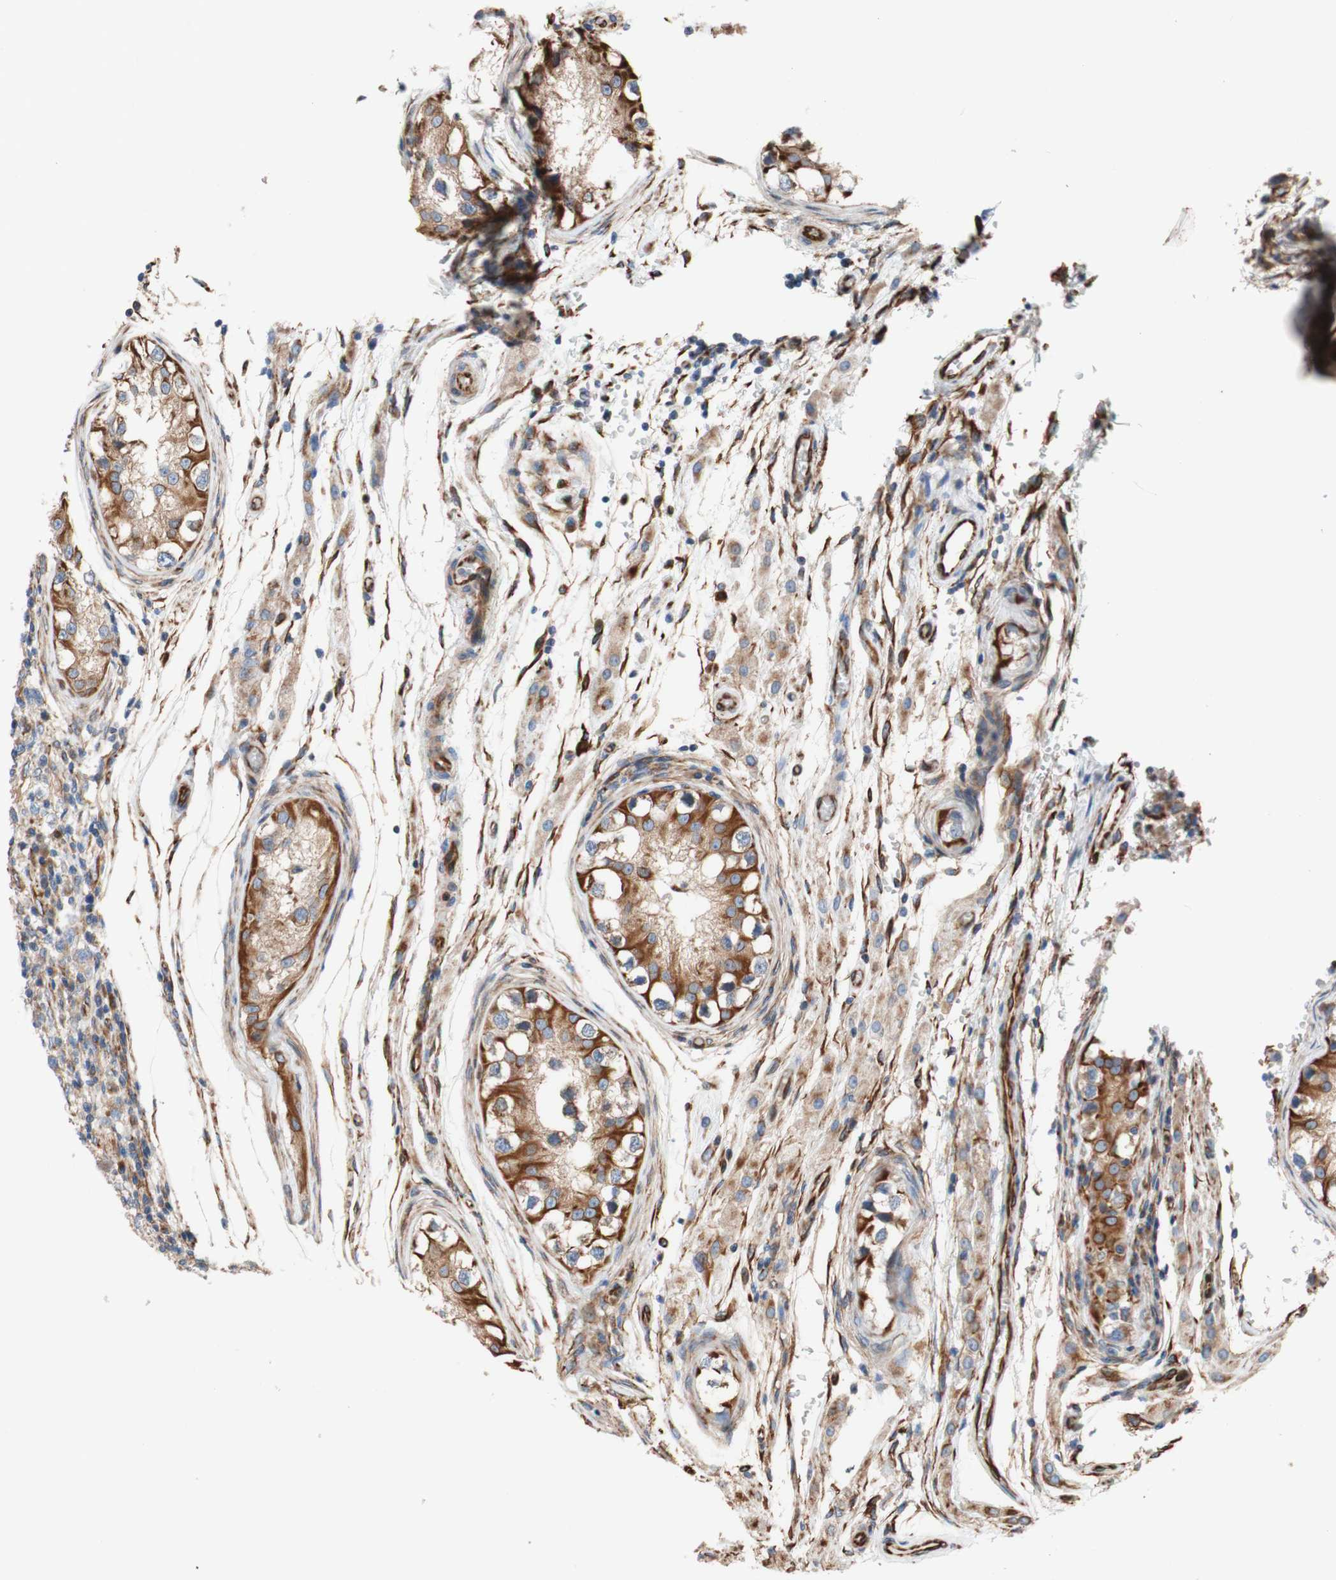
{"staining": {"intensity": "moderate", "quantity": ">75%", "location": "cytoplasmic/membranous"}, "tissue": "testis cancer", "cell_type": "Tumor cells", "image_type": "cancer", "snomed": [{"axis": "morphology", "description": "Carcinoma, Embryonal, NOS"}, {"axis": "topography", "description": "Testis"}], "caption": "About >75% of tumor cells in human testis cancer show moderate cytoplasmic/membranous protein staining as visualized by brown immunohistochemical staining.", "gene": "C1orf43", "patient": {"sex": "male", "age": 21}}